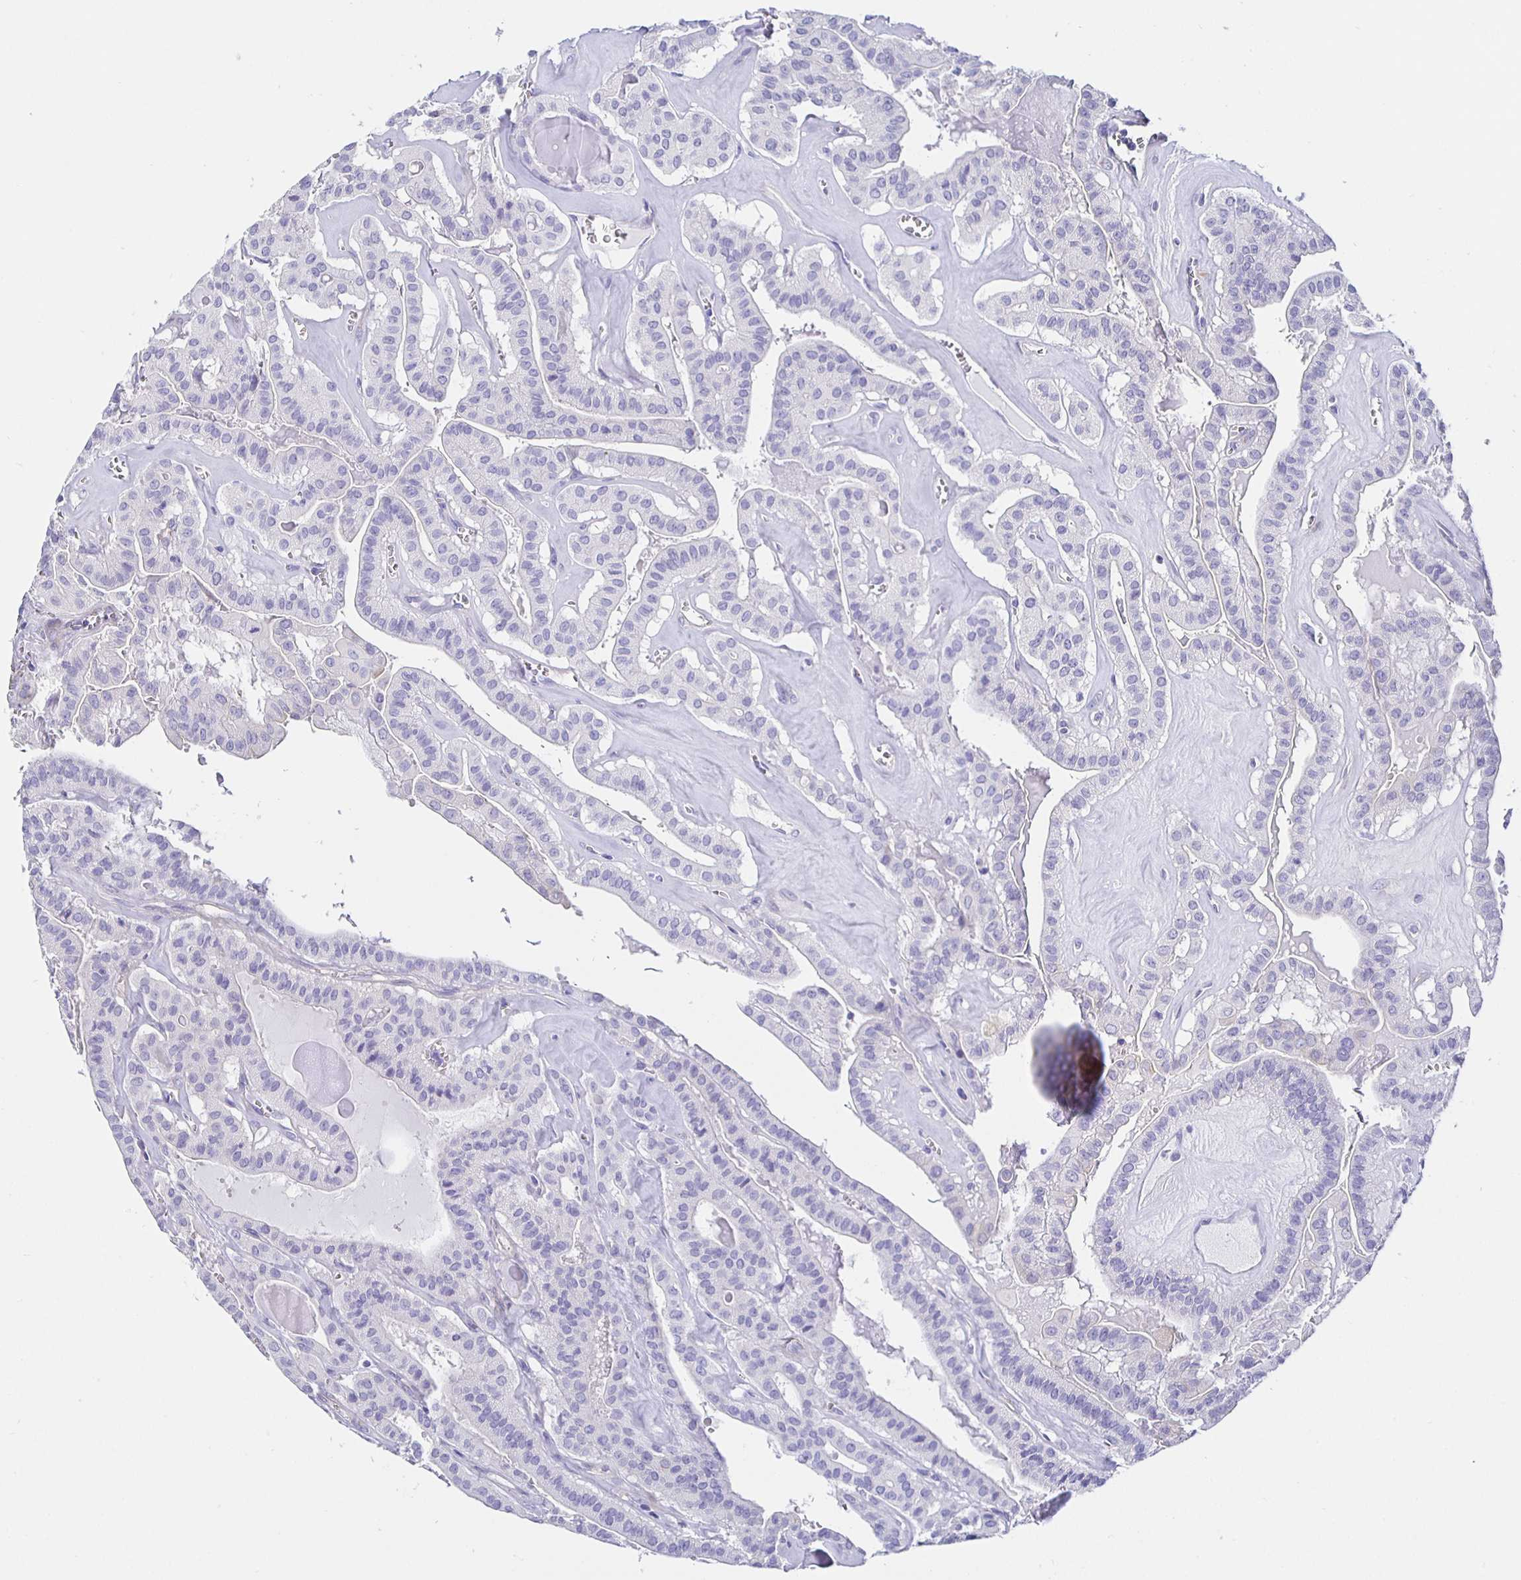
{"staining": {"intensity": "negative", "quantity": "none", "location": "none"}, "tissue": "thyroid cancer", "cell_type": "Tumor cells", "image_type": "cancer", "snomed": [{"axis": "morphology", "description": "Papillary adenocarcinoma, NOS"}, {"axis": "topography", "description": "Thyroid gland"}], "caption": "A histopathology image of thyroid cancer stained for a protein shows no brown staining in tumor cells. Brightfield microscopy of IHC stained with DAB (brown) and hematoxylin (blue), captured at high magnification.", "gene": "HSPA4L", "patient": {"sex": "male", "age": 52}}